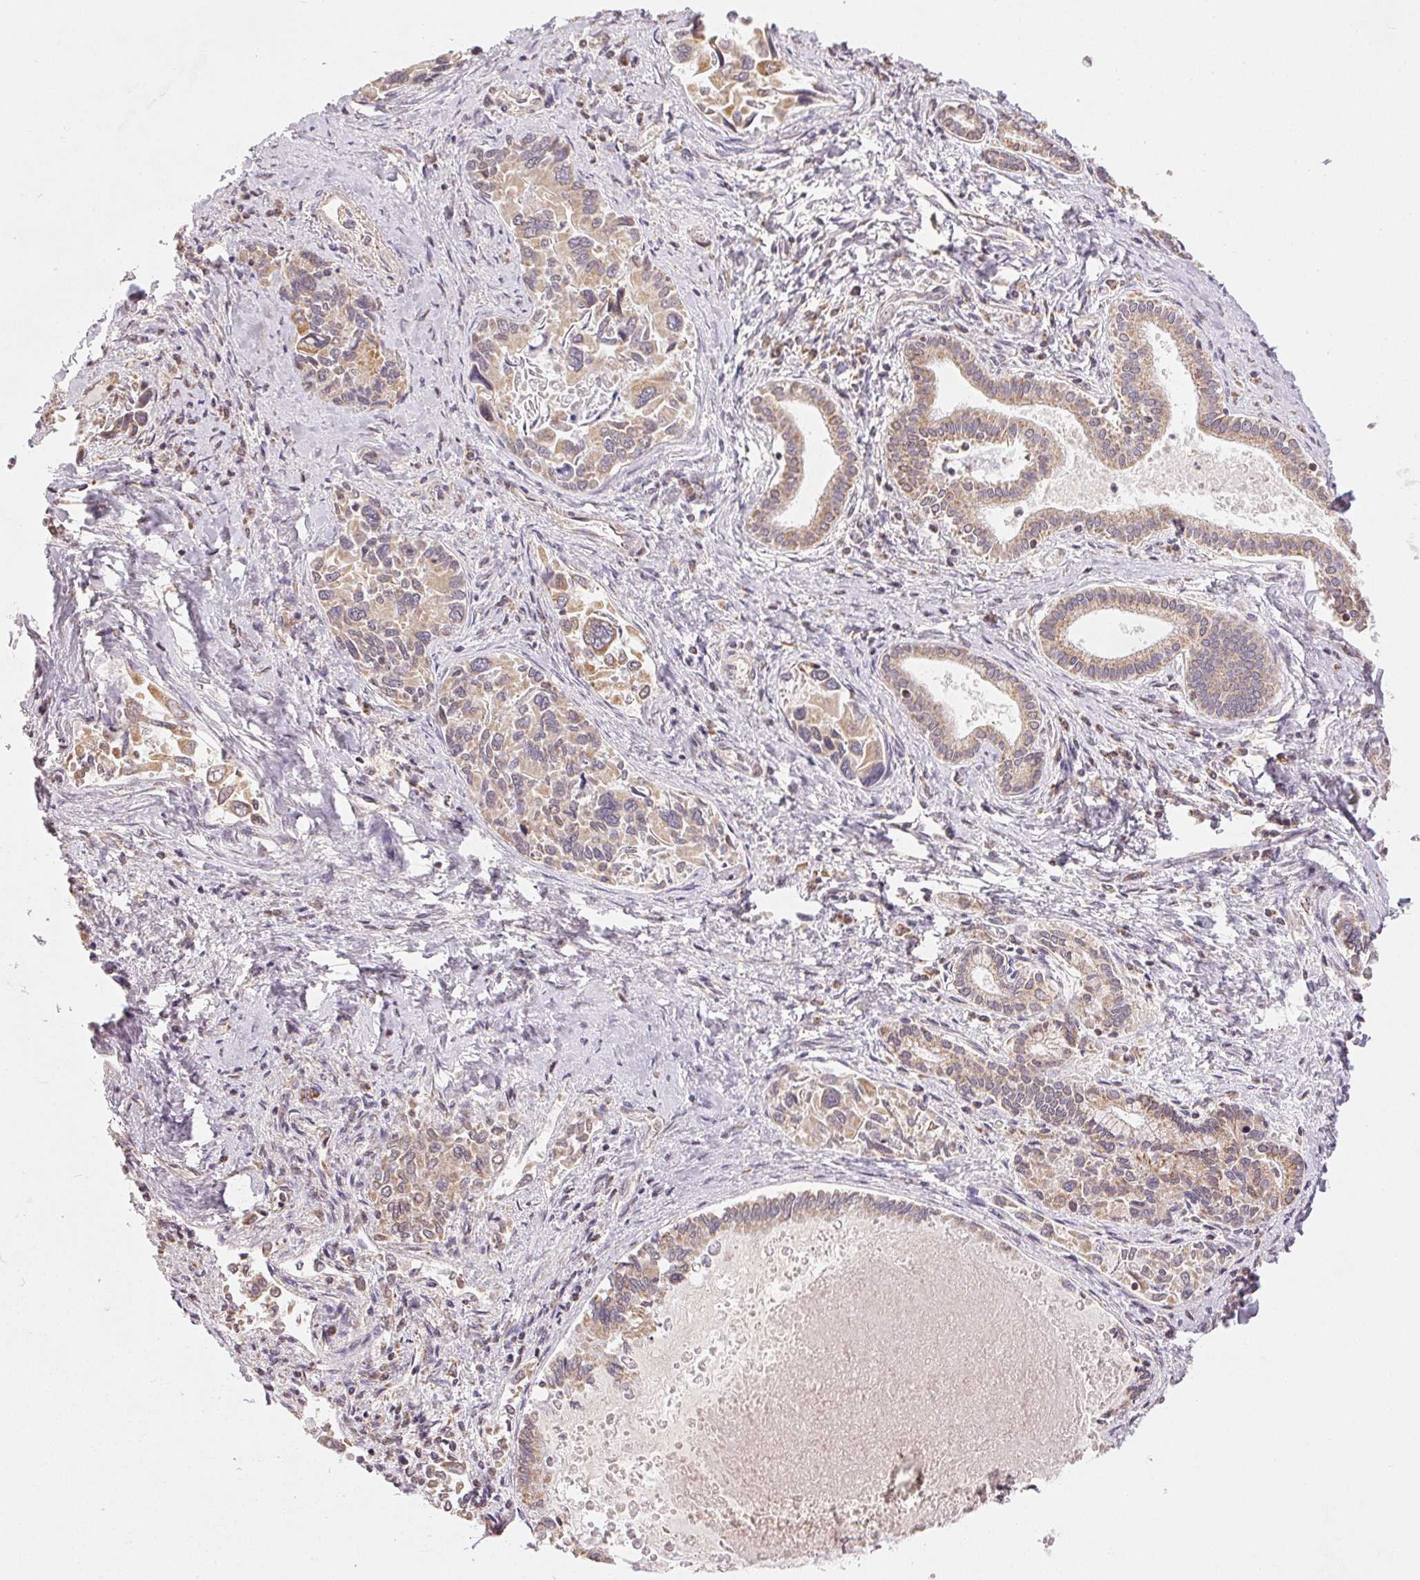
{"staining": {"intensity": "weak", "quantity": ">75%", "location": "cytoplasmic/membranous"}, "tissue": "liver cancer", "cell_type": "Tumor cells", "image_type": "cancer", "snomed": [{"axis": "morphology", "description": "Cholangiocarcinoma"}, {"axis": "topography", "description": "Liver"}], "caption": "Liver cholangiocarcinoma stained for a protein demonstrates weak cytoplasmic/membranous positivity in tumor cells.", "gene": "CLASP1", "patient": {"sex": "male", "age": 66}}